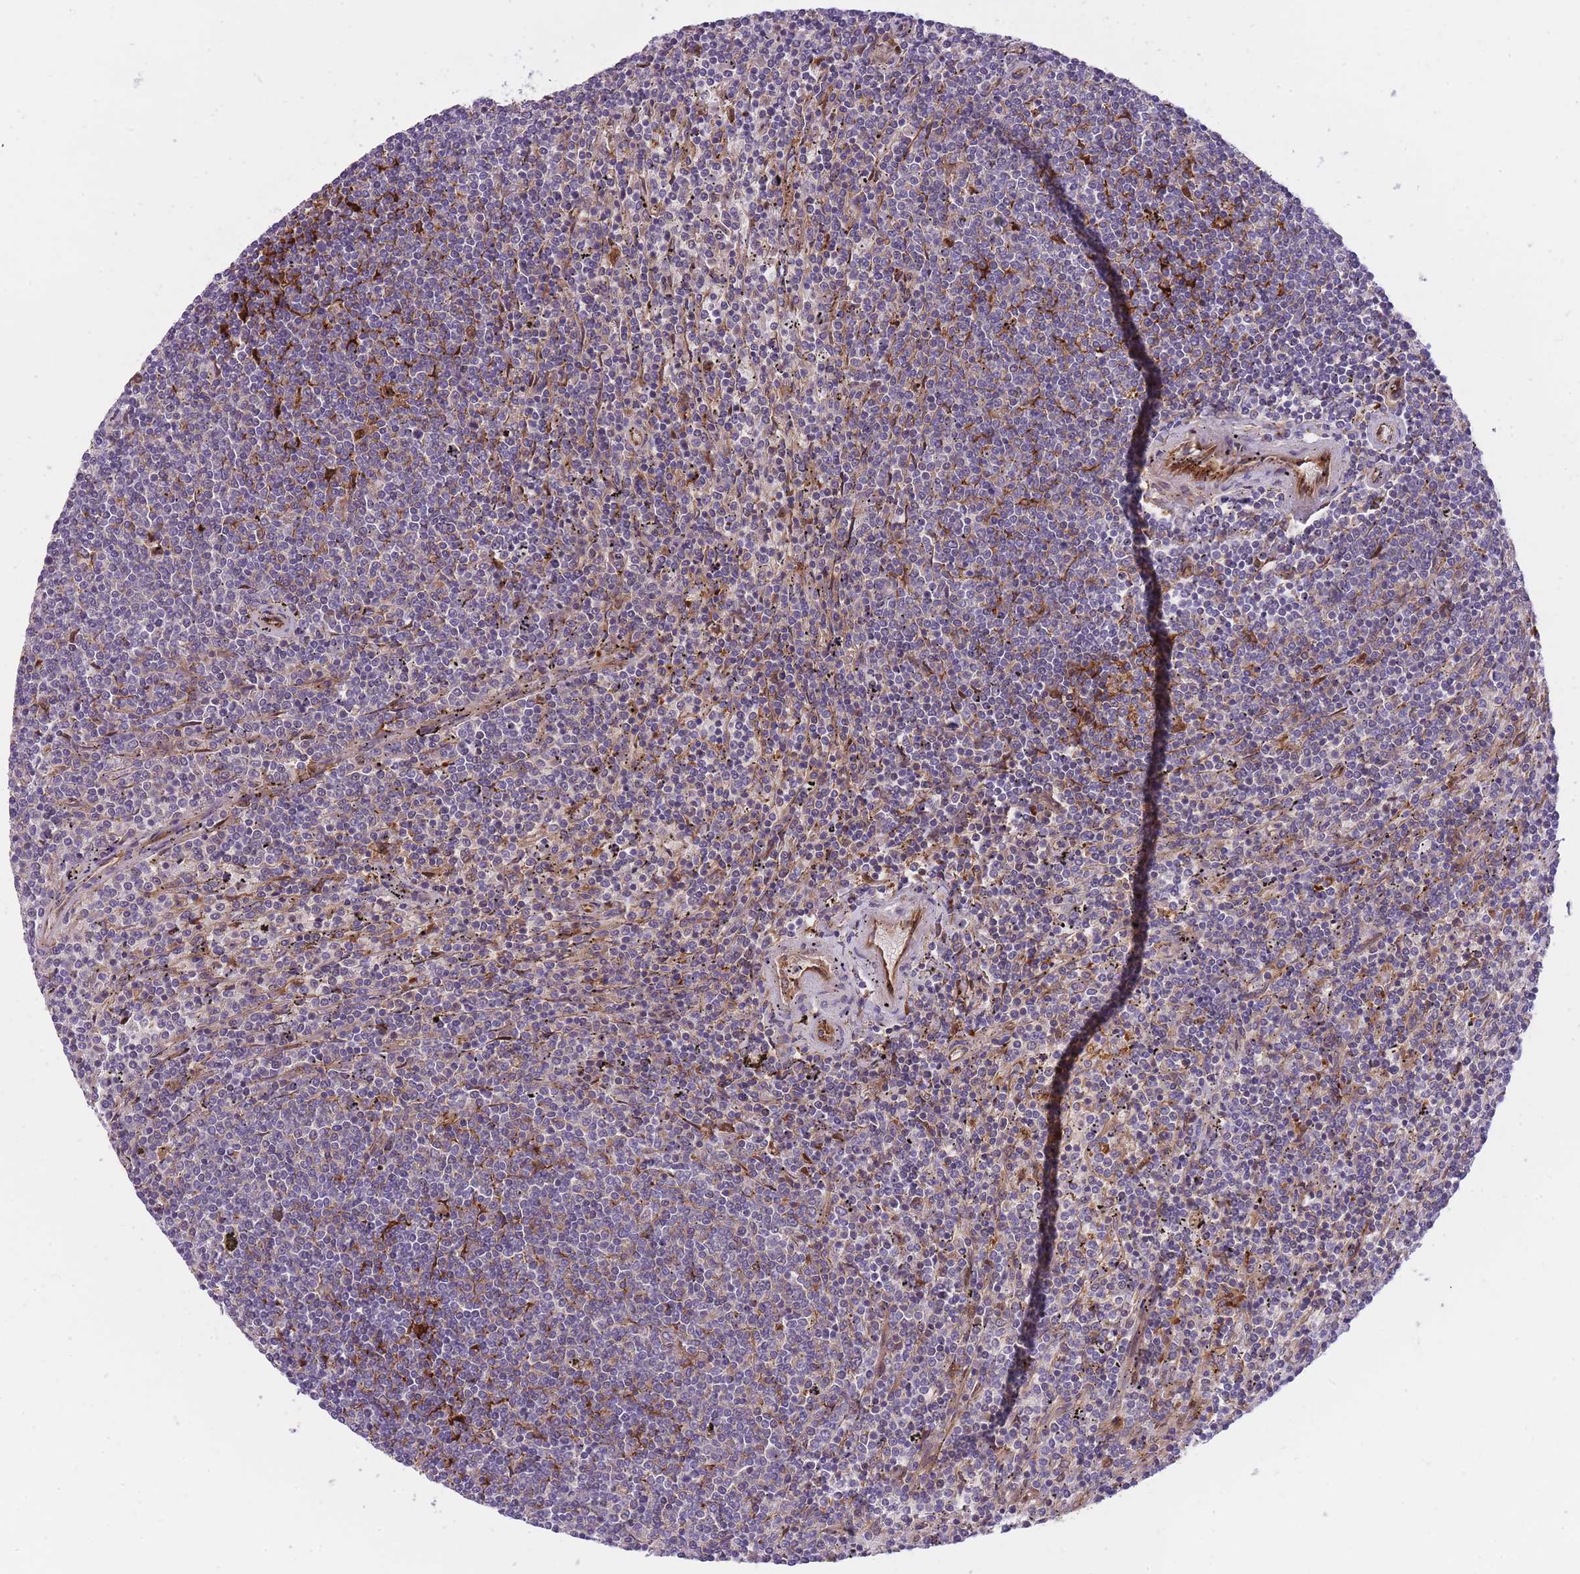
{"staining": {"intensity": "negative", "quantity": "none", "location": "none"}, "tissue": "lymphoma", "cell_type": "Tumor cells", "image_type": "cancer", "snomed": [{"axis": "morphology", "description": "Malignant lymphoma, non-Hodgkin's type, Low grade"}, {"axis": "topography", "description": "Spleen"}], "caption": "A high-resolution image shows IHC staining of malignant lymphoma, non-Hodgkin's type (low-grade), which exhibits no significant expression in tumor cells.", "gene": "CRYGN", "patient": {"sex": "female", "age": 50}}